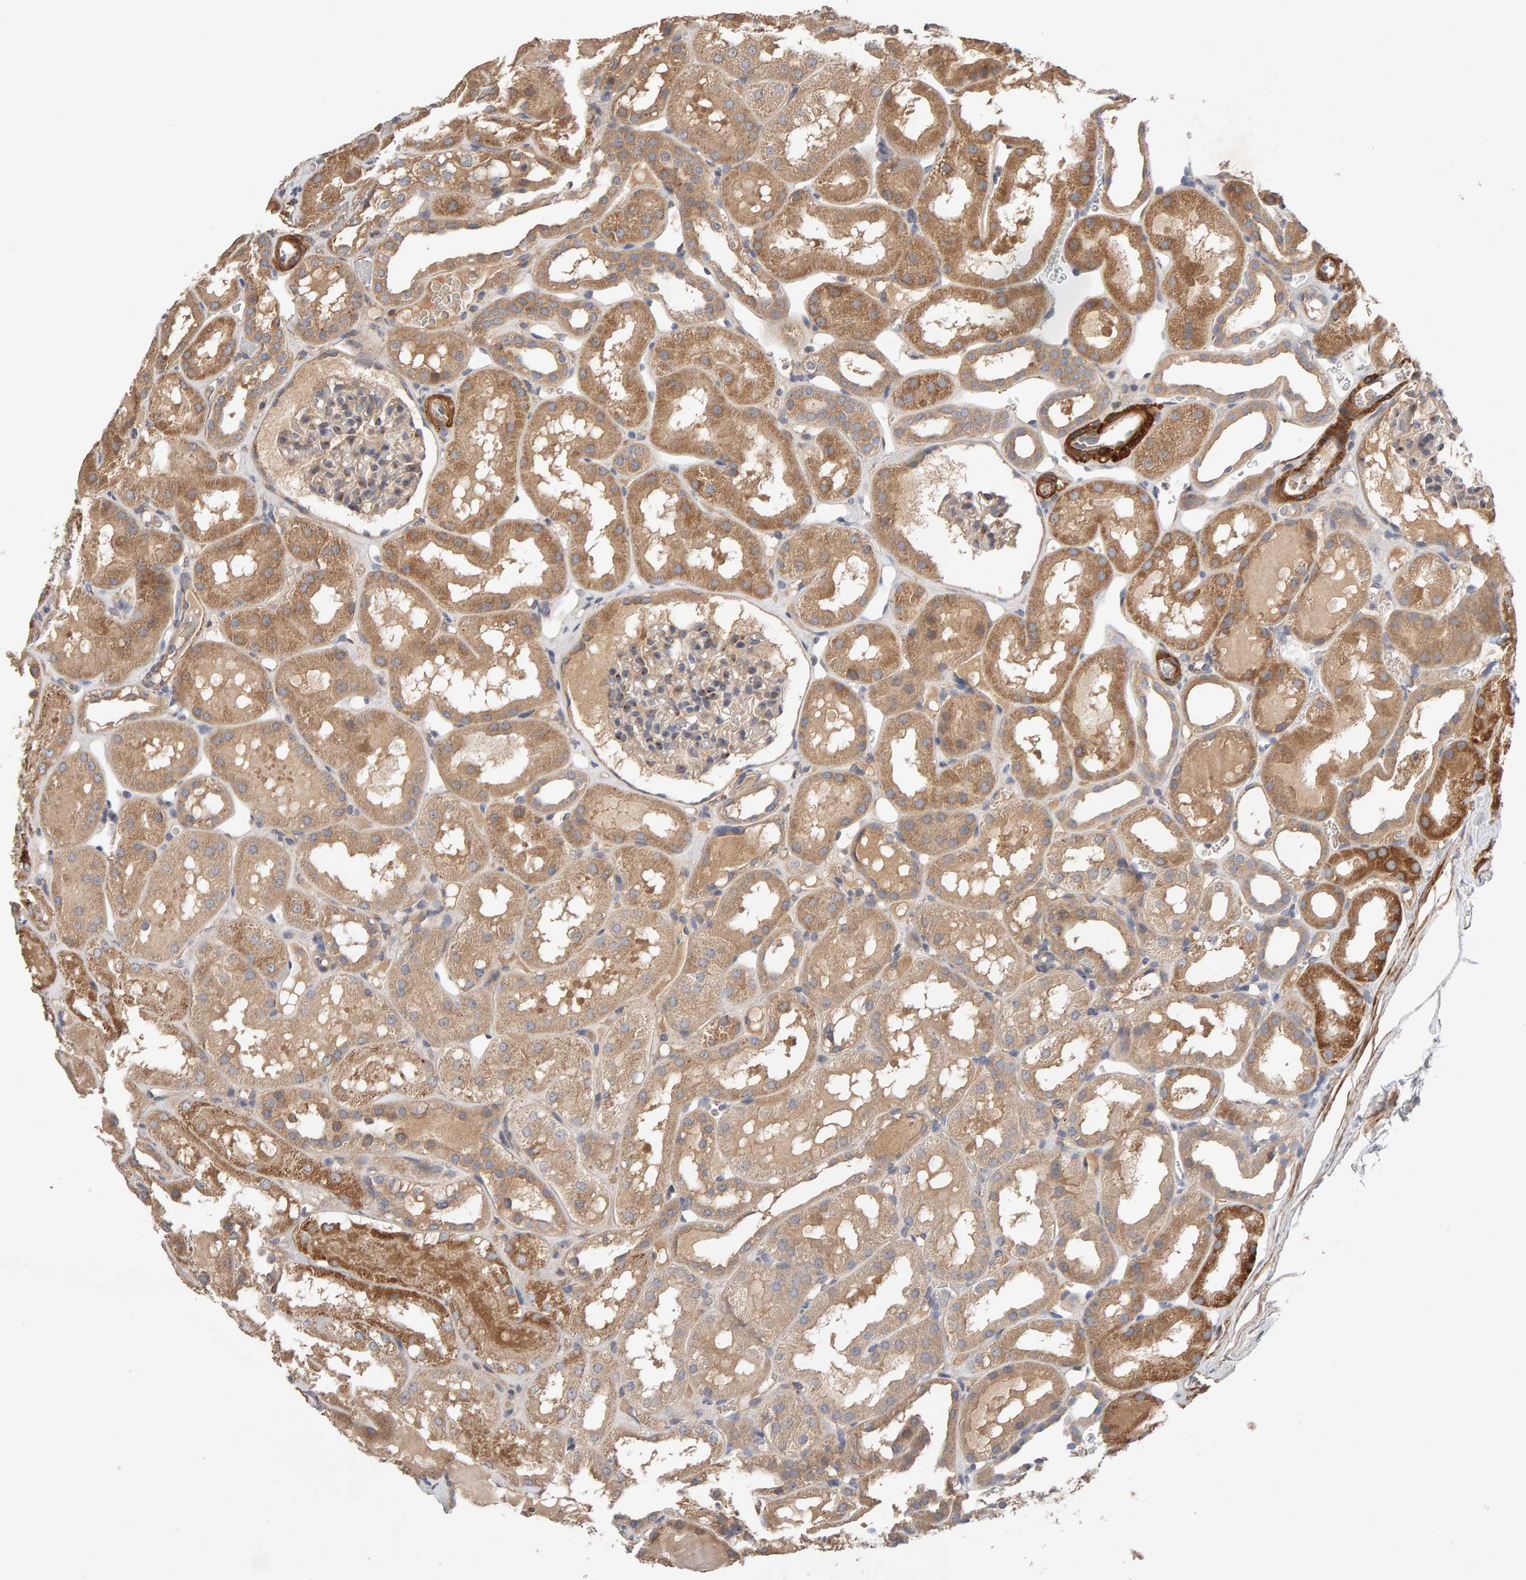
{"staining": {"intensity": "moderate", "quantity": ">75%", "location": "cytoplasmic/membranous"}, "tissue": "kidney", "cell_type": "Cells in glomeruli", "image_type": "normal", "snomed": [{"axis": "morphology", "description": "Normal tissue, NOS"}, {"axis": "topography", "description": "Kidney"}, {"axis": "topography", "description": "Urinary bladder"}], "caption": "Kidney stained for a protein demonstrates moderate cytoplasmic/membranous positivity in cells in glomeruli. (DAB IHC, brown staining for protein, blue staining for nuclei).", "gene": "RNF19A", "patient": {"sex": "male", "age": 16}}